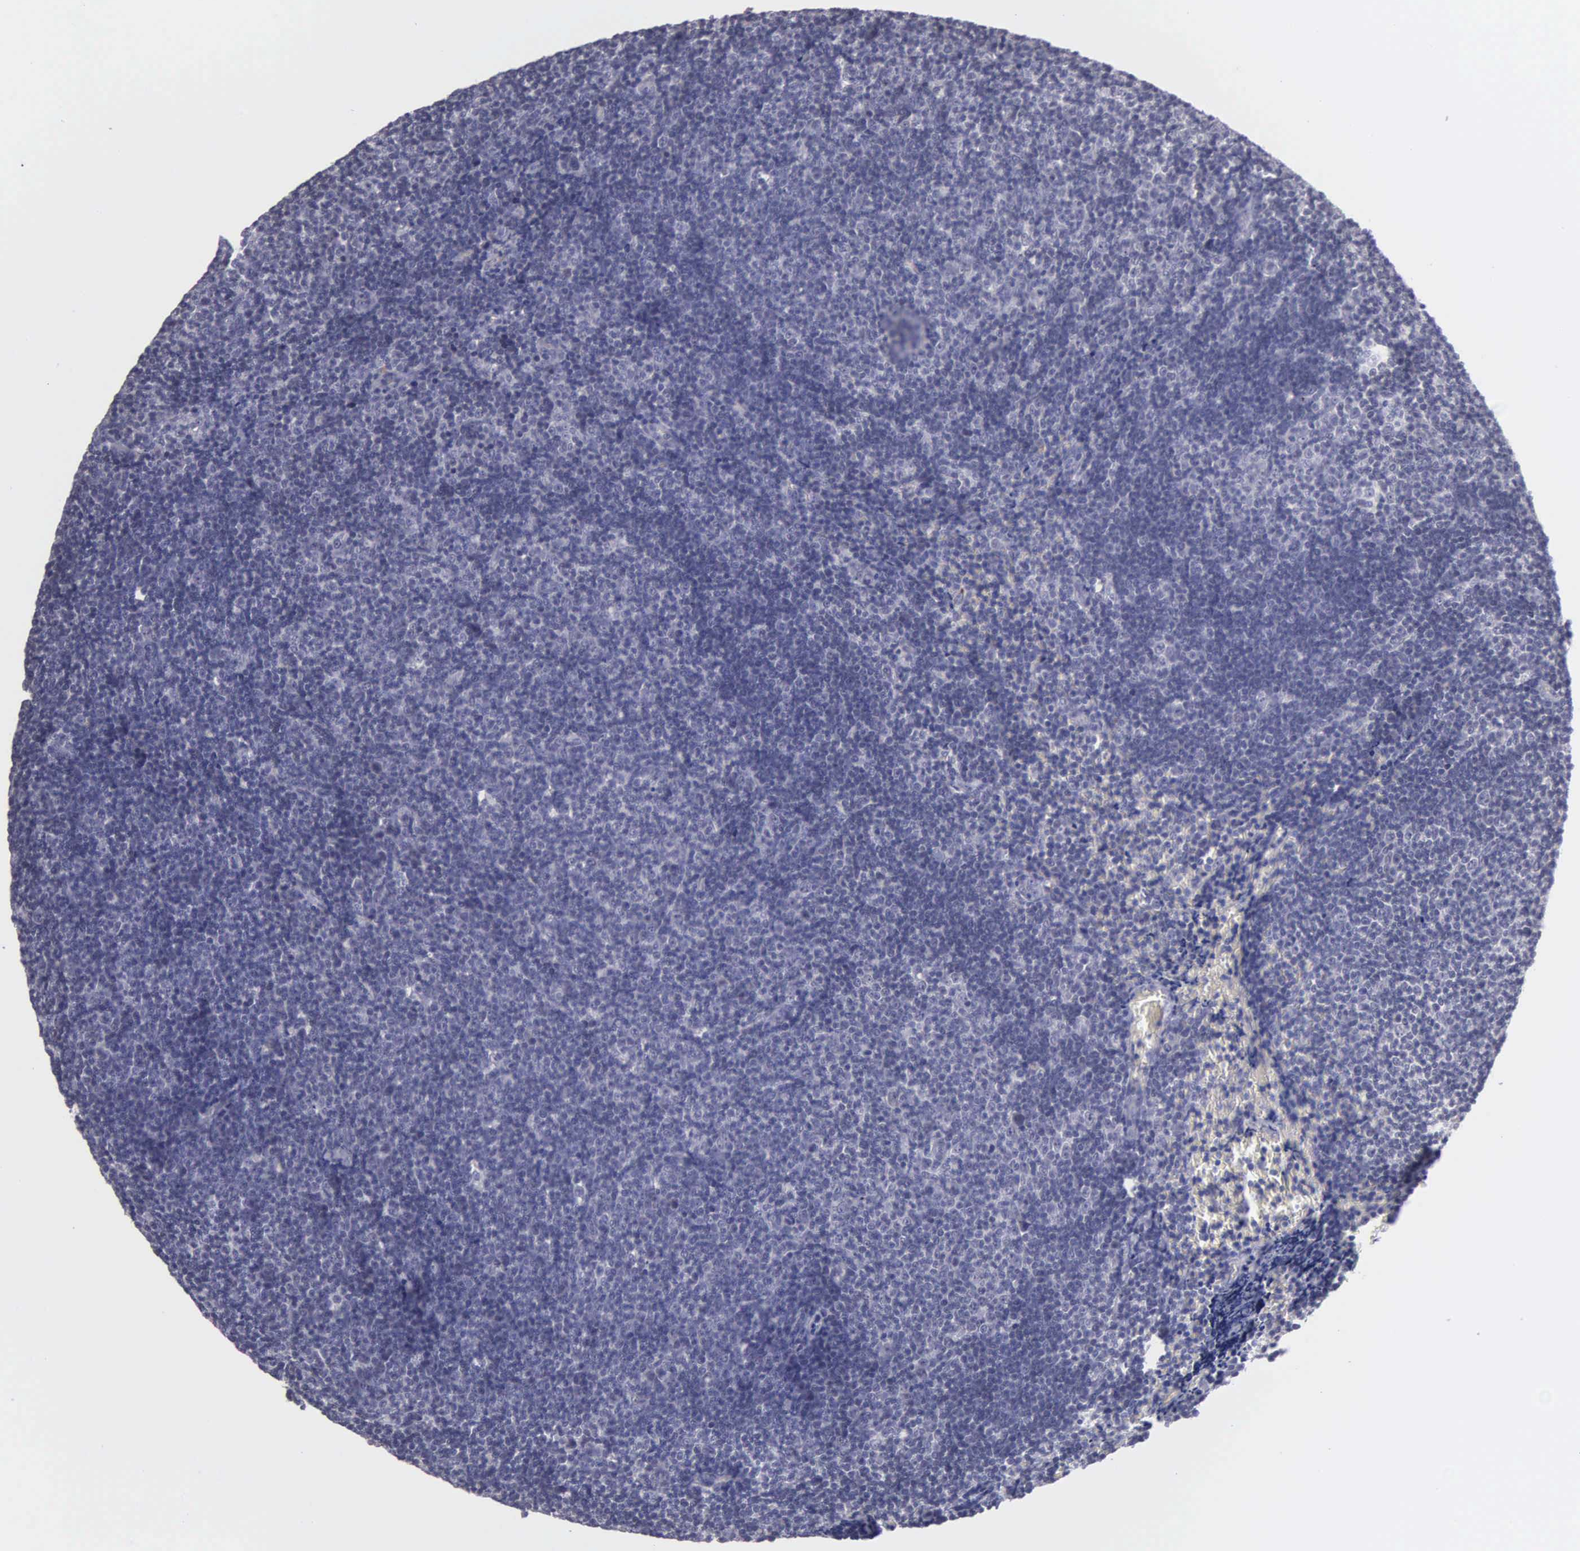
{"staining": {"intensity": "negative", "quantity": "none", "location": "none"}, "tissue": "lymphoma", "cell_type": "Tumor cells", "image_type": "cancer", "snomed": [{"axis": "morphology", "description": "Malignant lymphoma, non-Hodgkin's type, Low grade"}, {"axis": "topography", "description": "Lymph node"}], "caption": "The image exhibits no staining of tumor cells in lymphoma. (DAB IHC with hematoxylin counter stain).", "gene": "BRD1", "patient": {"sex": "male", "age": 49}}